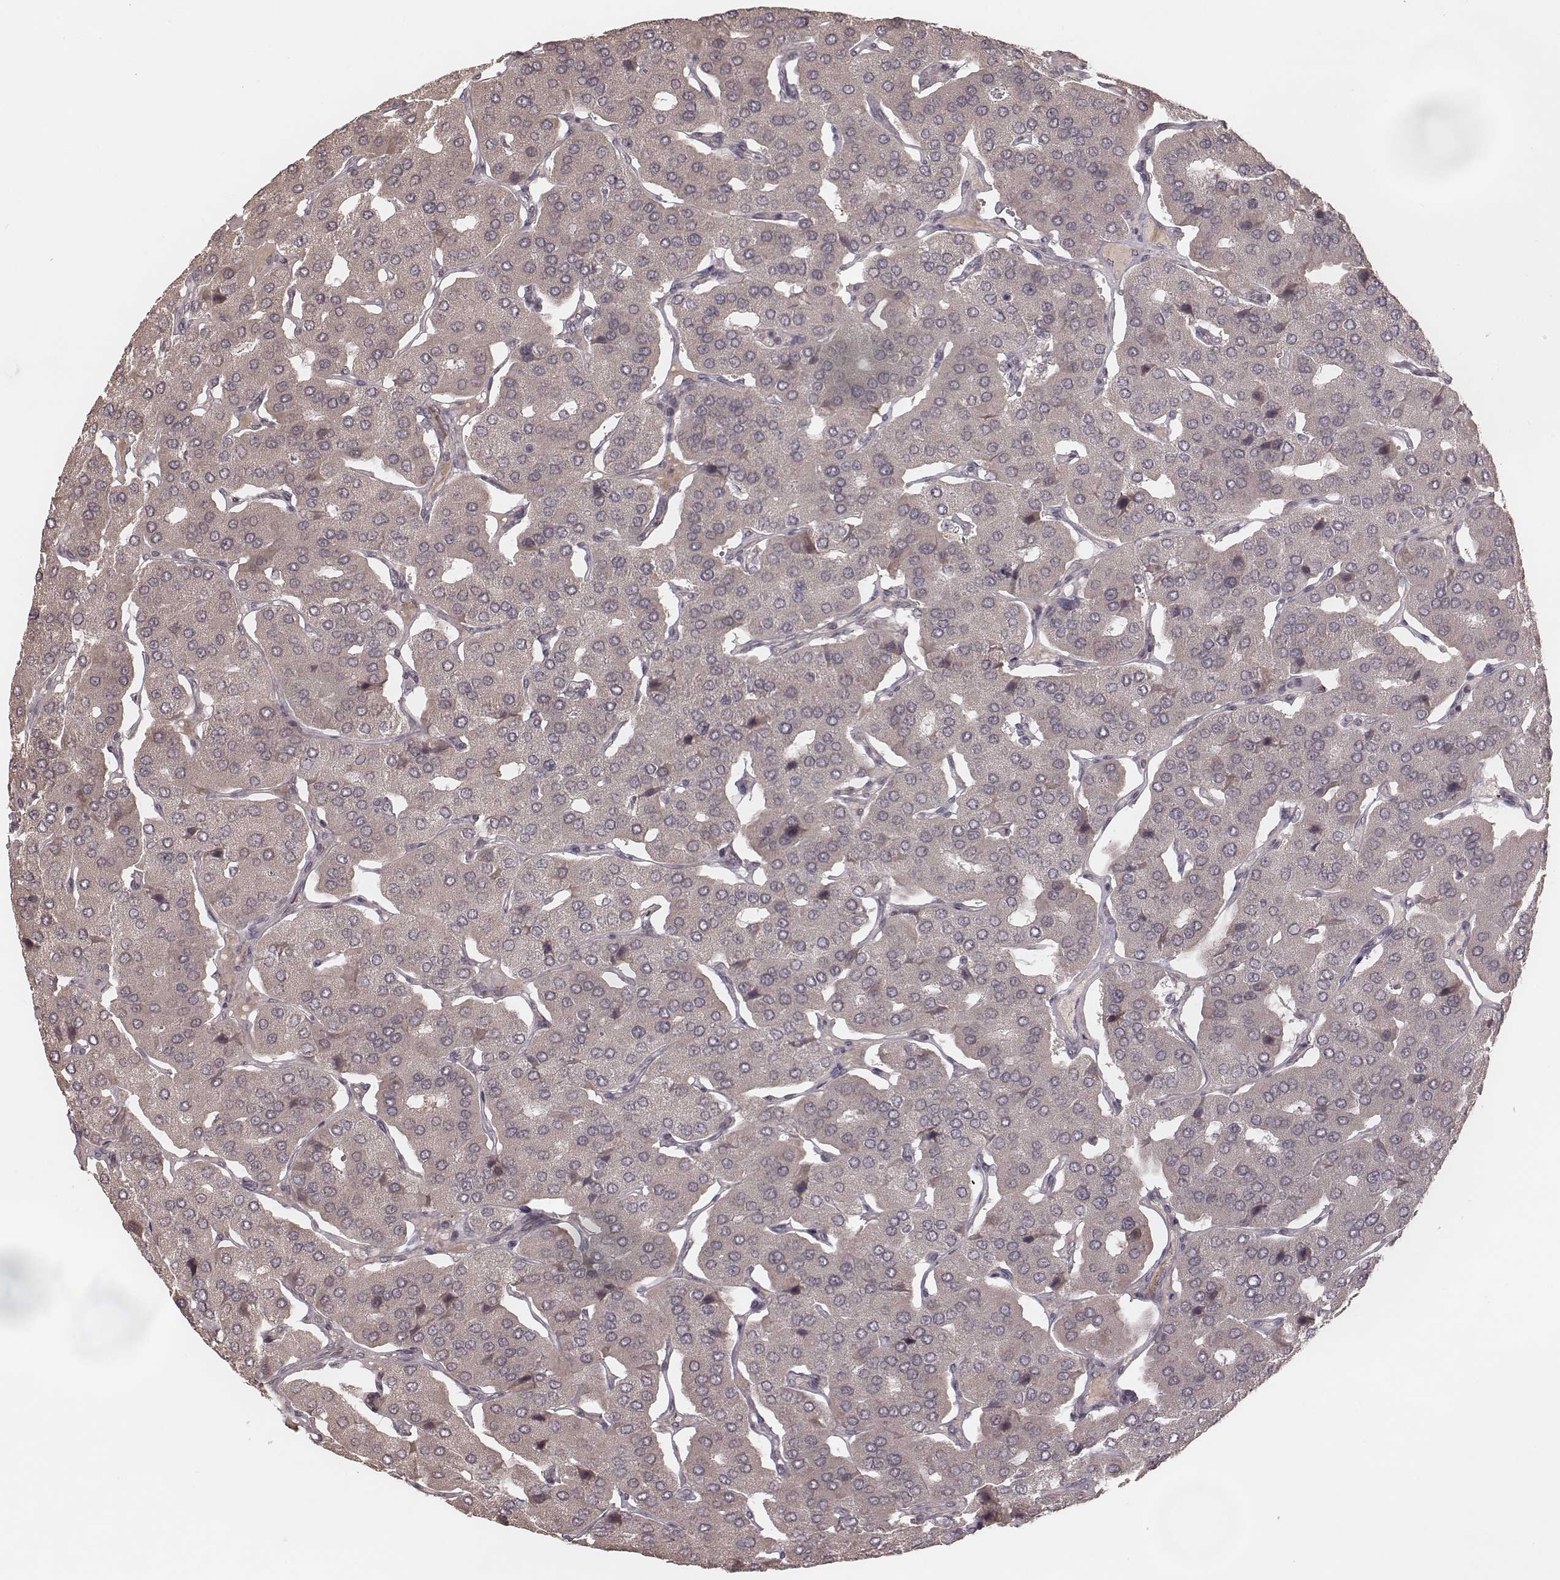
{"staining": {"intensity": "negative", "quantity": "none", "location": "none"}, "tissue": "parathyroid gland", "cell_type": "Glandular cells", "image_type": "normal", "snomed": [{"axis": "morphology", "description": "Normal tissue, NOS"}, {"axis": "morphology", "description": "Adenoma, NOS"}, {"axis": "topography", "description": "Parathyroid gland"}], "caption": "IHC photomicrograph of benign parathyroid gland: human parathyroid gland stained with DAB (3,3'-diaminobenzidine) shows no significant protein staining in glandular cells.", "gene": "IL5", "patient": {"sex": "female", "age": 86}}